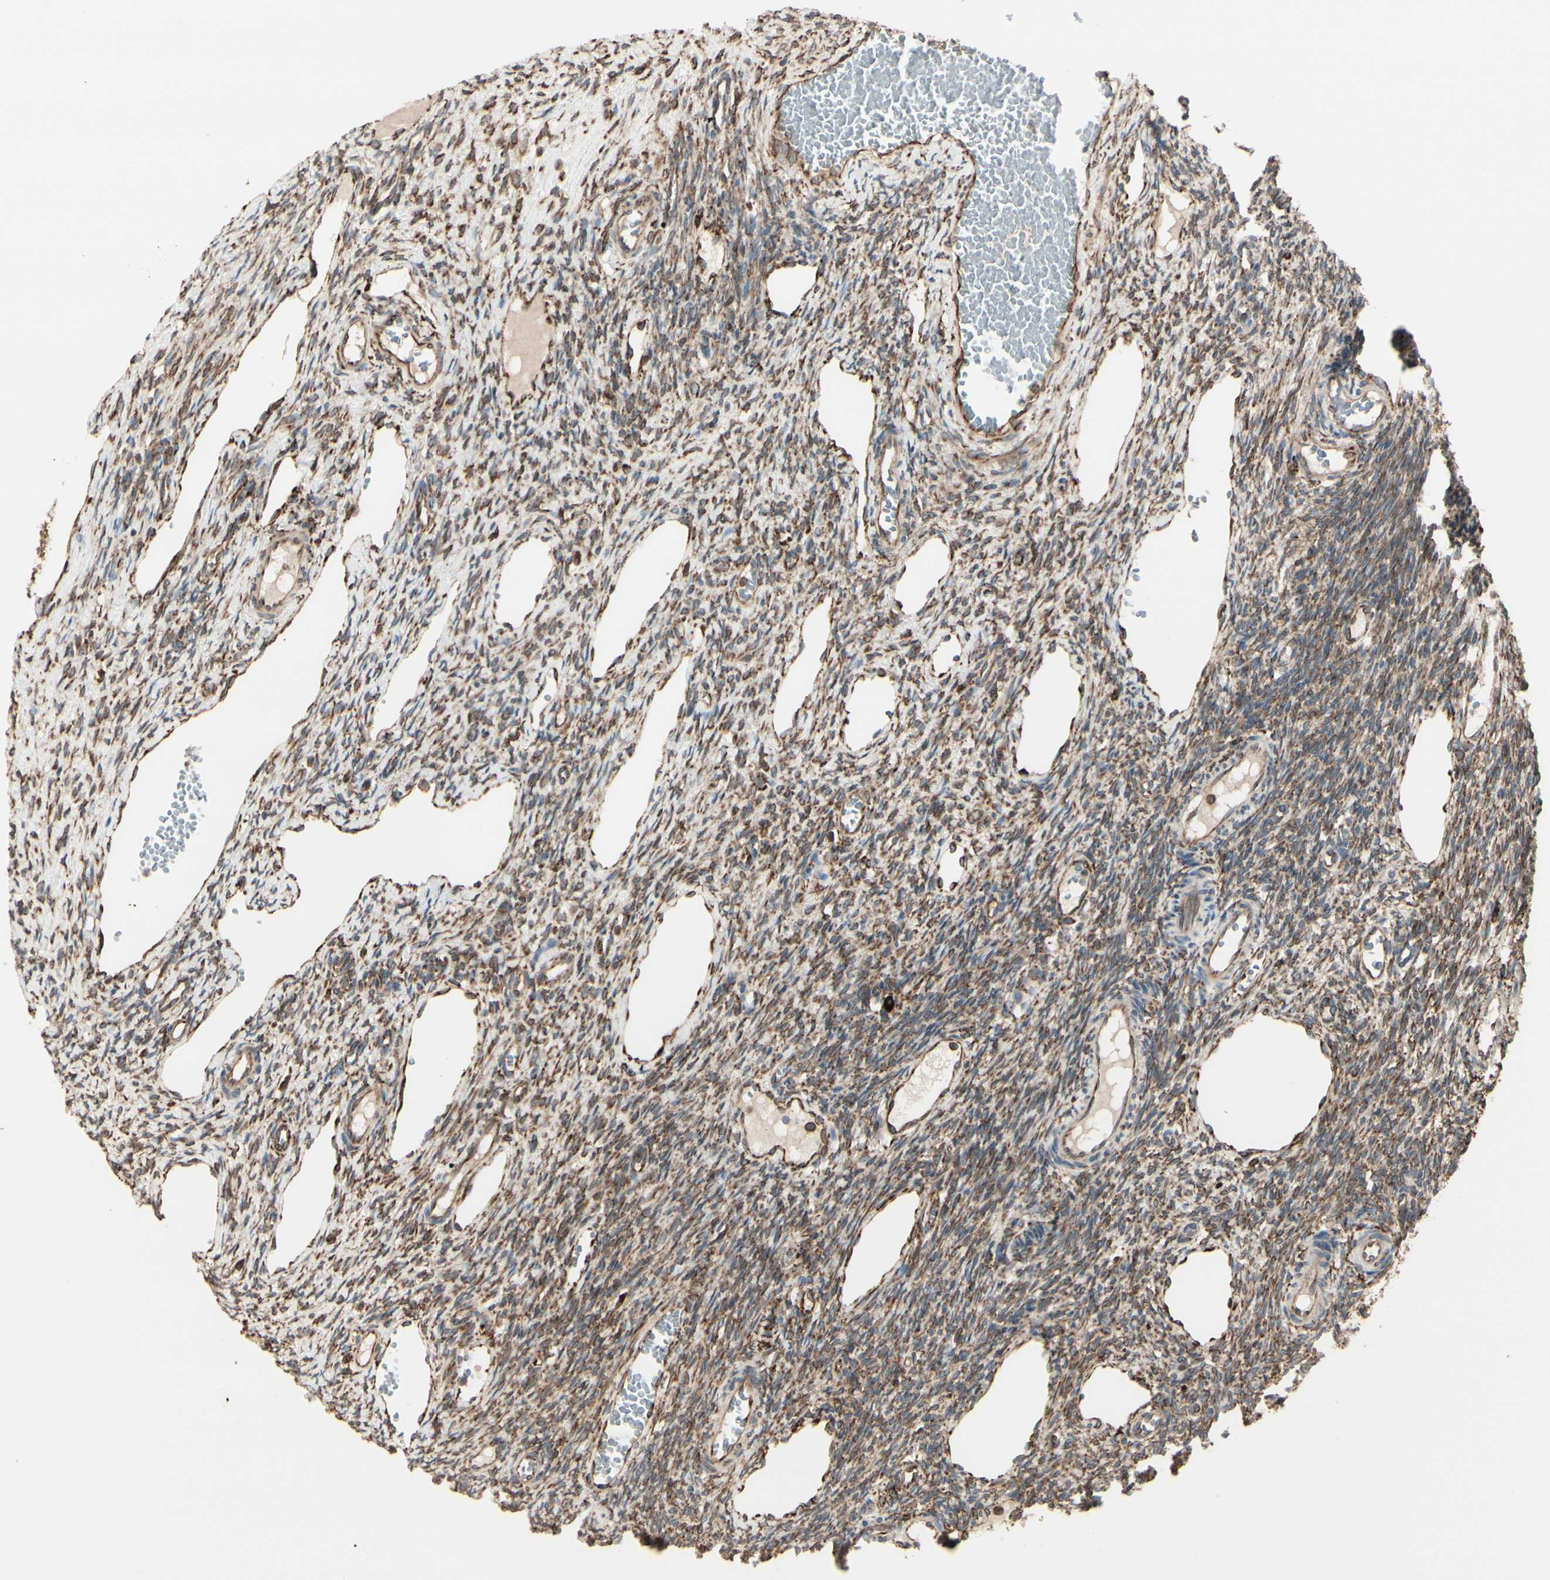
{"staining": {"intensity": "moderate", "quantity": ">75%", "location": "cytoplasmic/membranous"}, "tissue": "ovary", "cell_type": "Ovarian stroma cells", "image_type": "normal", "snomed": [{"axis": "morphology", "description": "Normal tissue, NOS"}, {"axis": "topography", "description": "Ovary"}], "caption": "Ovary stained for a protein demonstrates moderate cytoplasmic/membranous positivity in ovarian stroma cells. Immunohistochemistry stains the protein in brown and the nuclei are stained blue.", "gene": "RRBP1", "patient": {"sex": "female", "age": 33}}